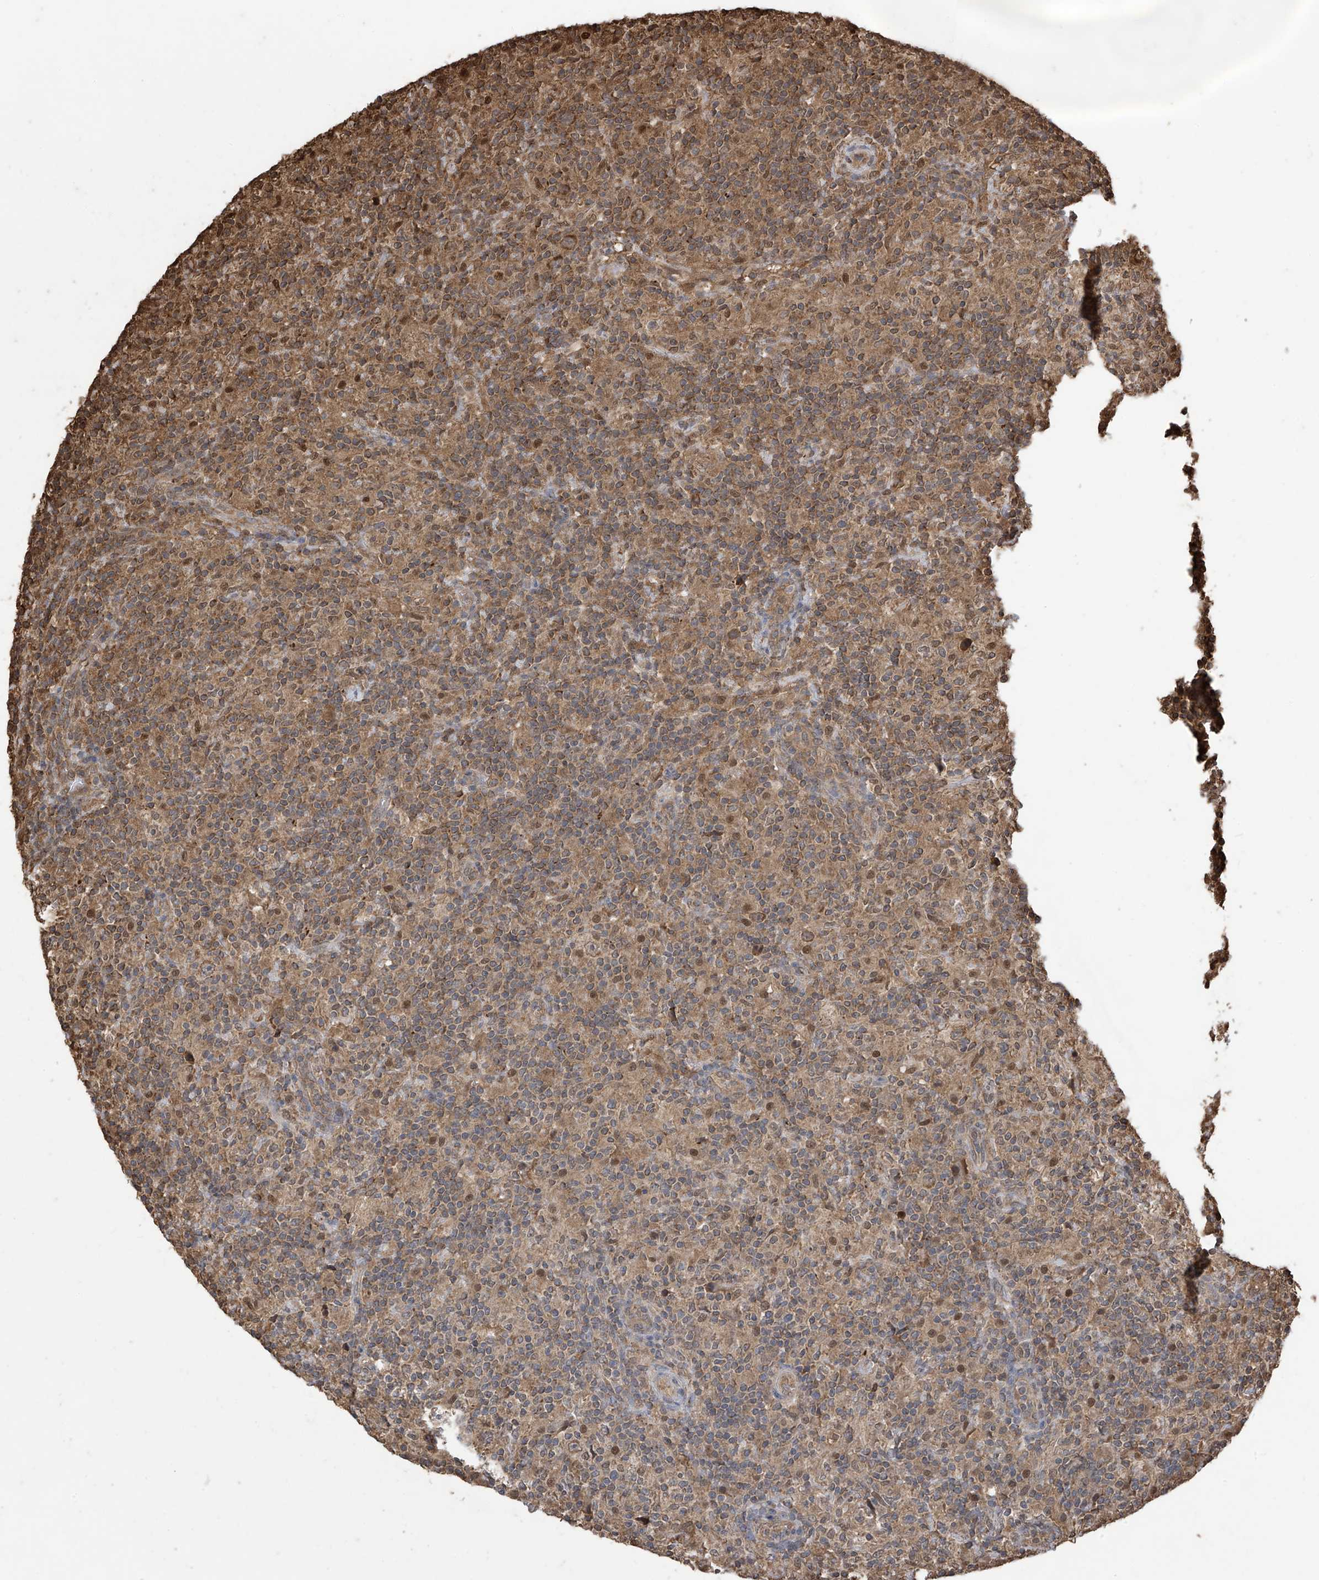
{"staining": {"intensity": "moderate", "quantity": ">75%", "location": "cytoplasmic/membranous"}, "tissue": "lymphoma", "cell_type": "Tumor cells", "image_type": "cancer", "snomed": [{"axis": "morphology", "description": "Hodgkin's disease, NOS"}, {"axis": "topography", "description": "Lymph node"}], "caption": "Immunohistochemistry (IHC) staining of lymphoma, which reveals medium levels of moderate cytoplasmic/membranous positivity in approximately >75% of tumor cells indicating moderate cytoplasmic/membranous protein staining. The staining was performed using DAB (3,3'-diaminobenzidine) (brown) for protein detection and nuclei were counterstained in hematoxylin (blue).", "gene": "PNPT1", "patient": {"sex": "male", "age": 70}}